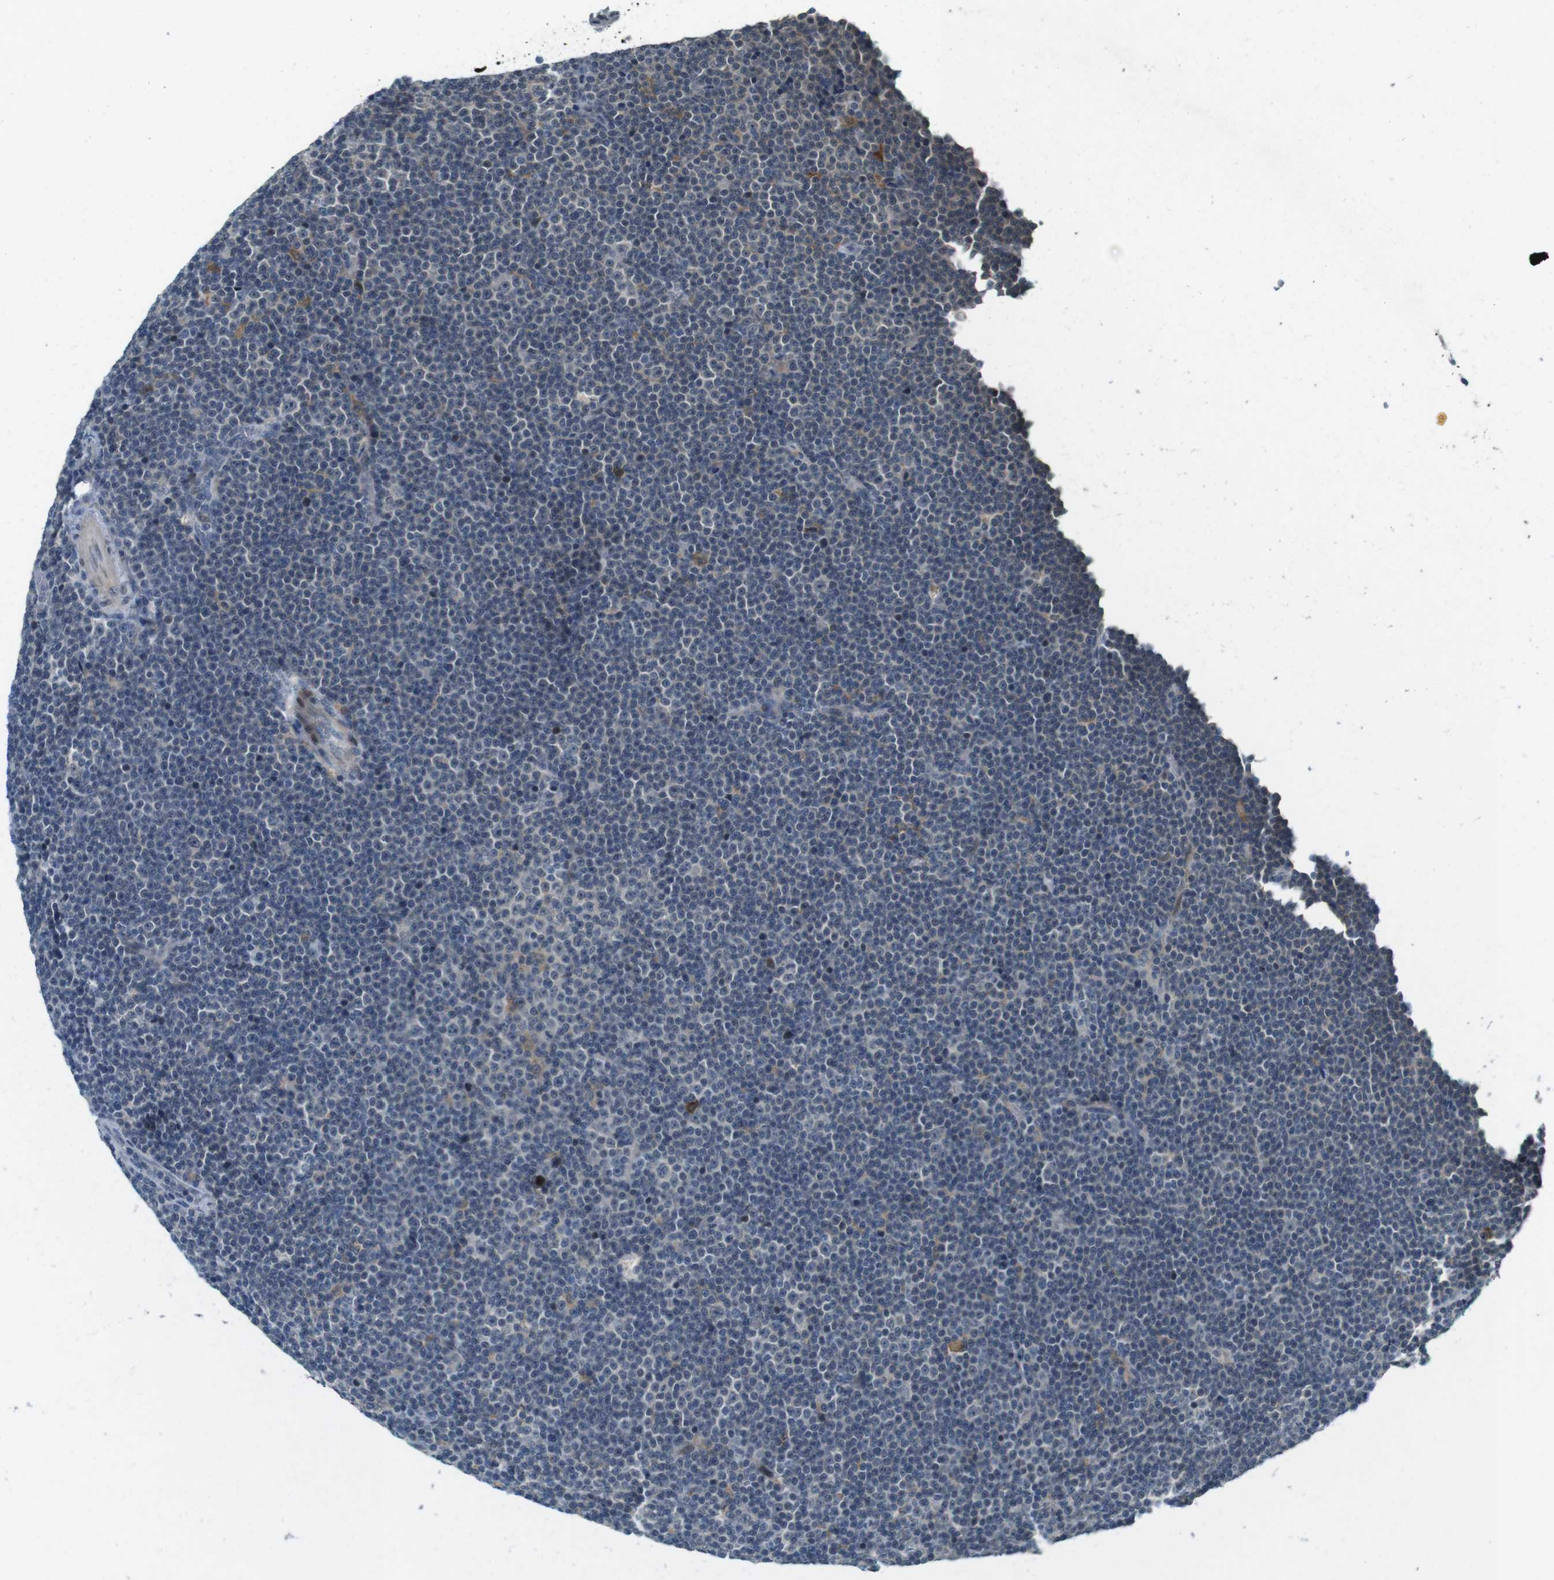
{"staining": {"intensity": "negative", "quantity": "none", "location": "none"}, "tissue": "lymphoma", "cell_type": "Tumor cells", "image_type": "cancer", "snomed": [{"axis": "morphology", "description": "Malignant lymphoma, non-Hodgkin's type, Low grade"}, {"axis": "topography", "description": "Lymph node"}], "caption": "Micrograph shows no significant protein staining in tumor cells of malignant lymphoma, non-Hodgkin's type (low-grade).", "gene": "CDK14", "patient": {"sex": "female", "age": 67}}